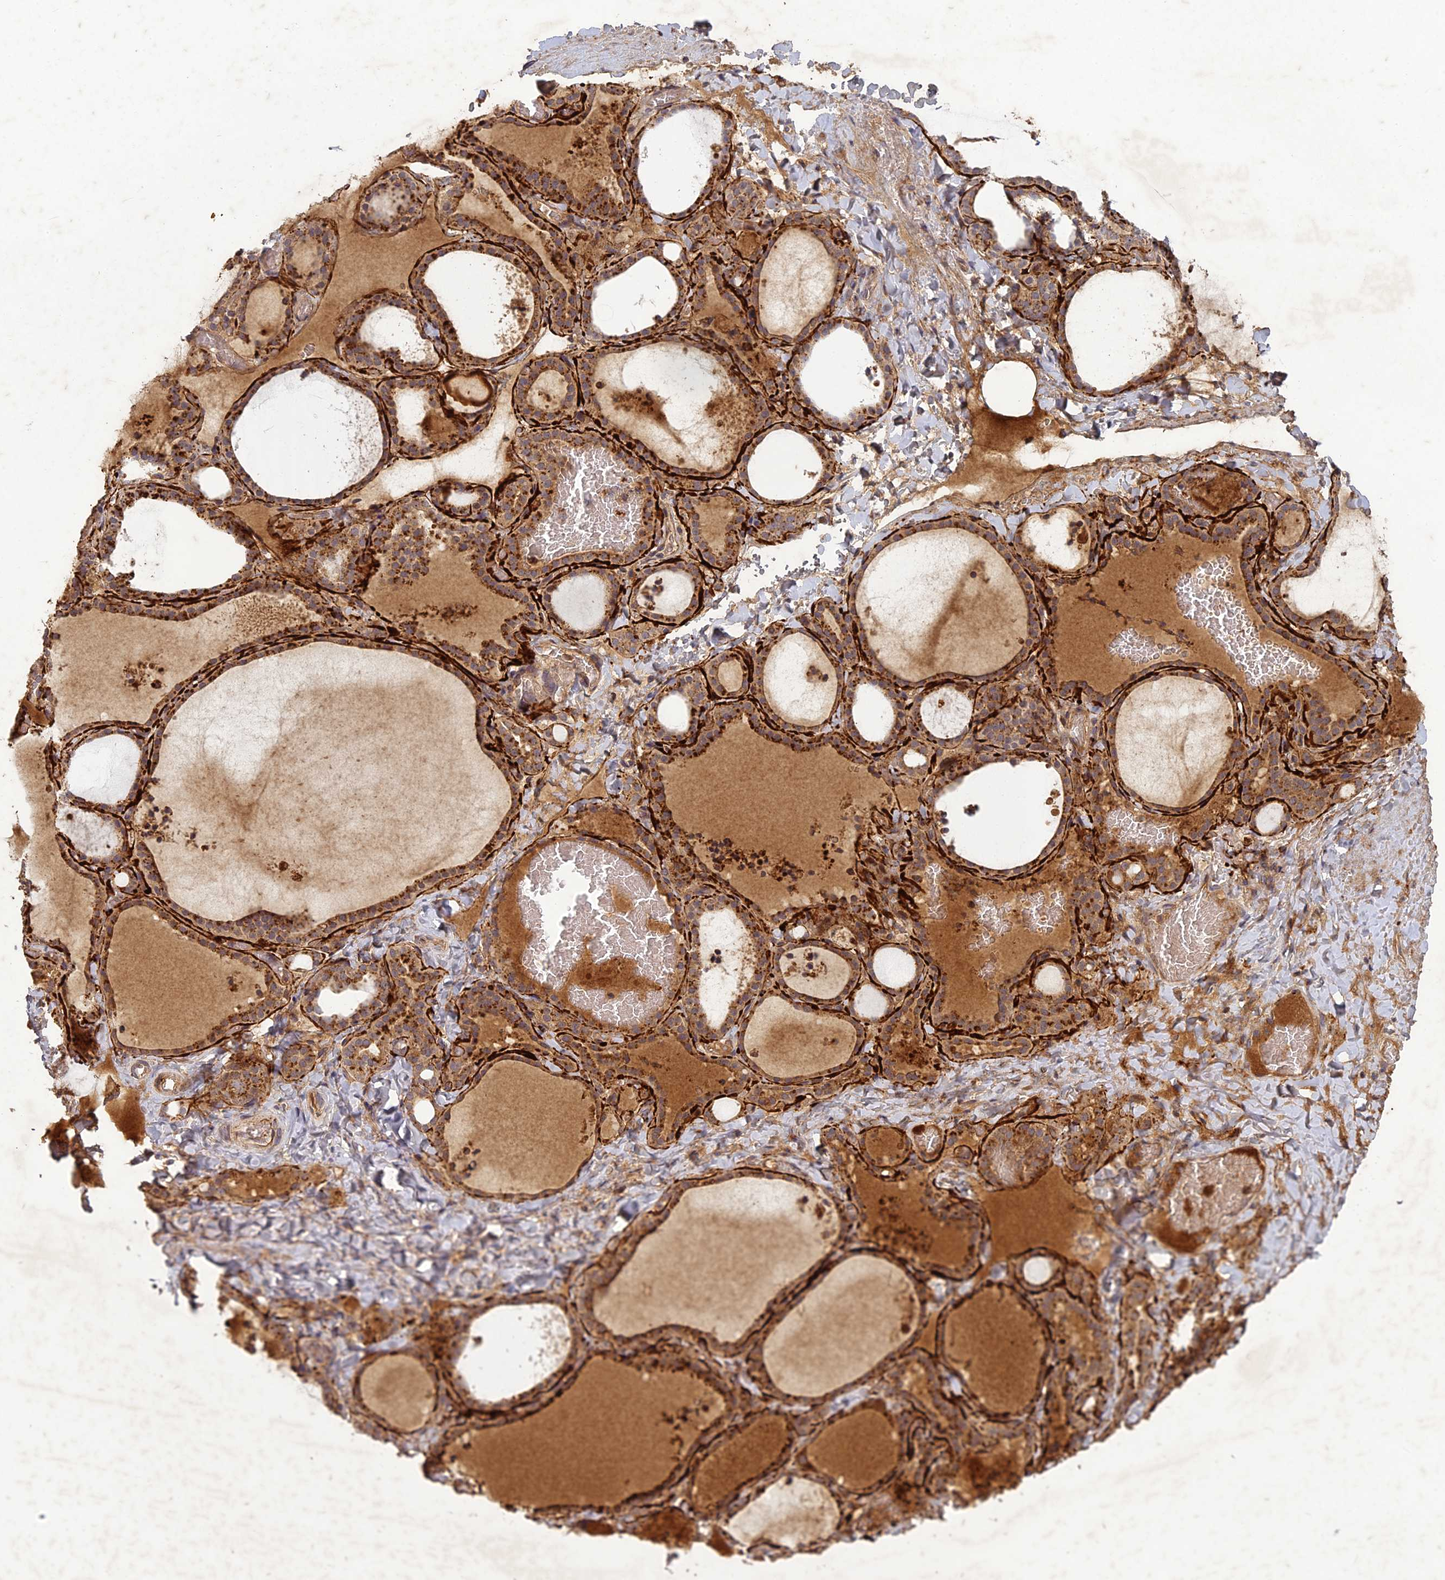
{"staining": {"intensity": "strong", "quantity": ">75%", "location": "cytoplasmic/membranous"}, "tissue": "thyroid gland", "cell_type": "Glandular cells", "image_type": "normal", "snomed": [{"axis": "morphology", "description": "Normal tissue, NOS"}, {"axis": "topography", "description": "Thyroid gland"}], "caption": "Immunohistochemical staining of benign human thyroid gland shows high levels of strong cytoplasmic/membranous expression in about >75% of glandular cells.", "gene": "TCF25", "patient": {"sex": "female", "age": 22}}